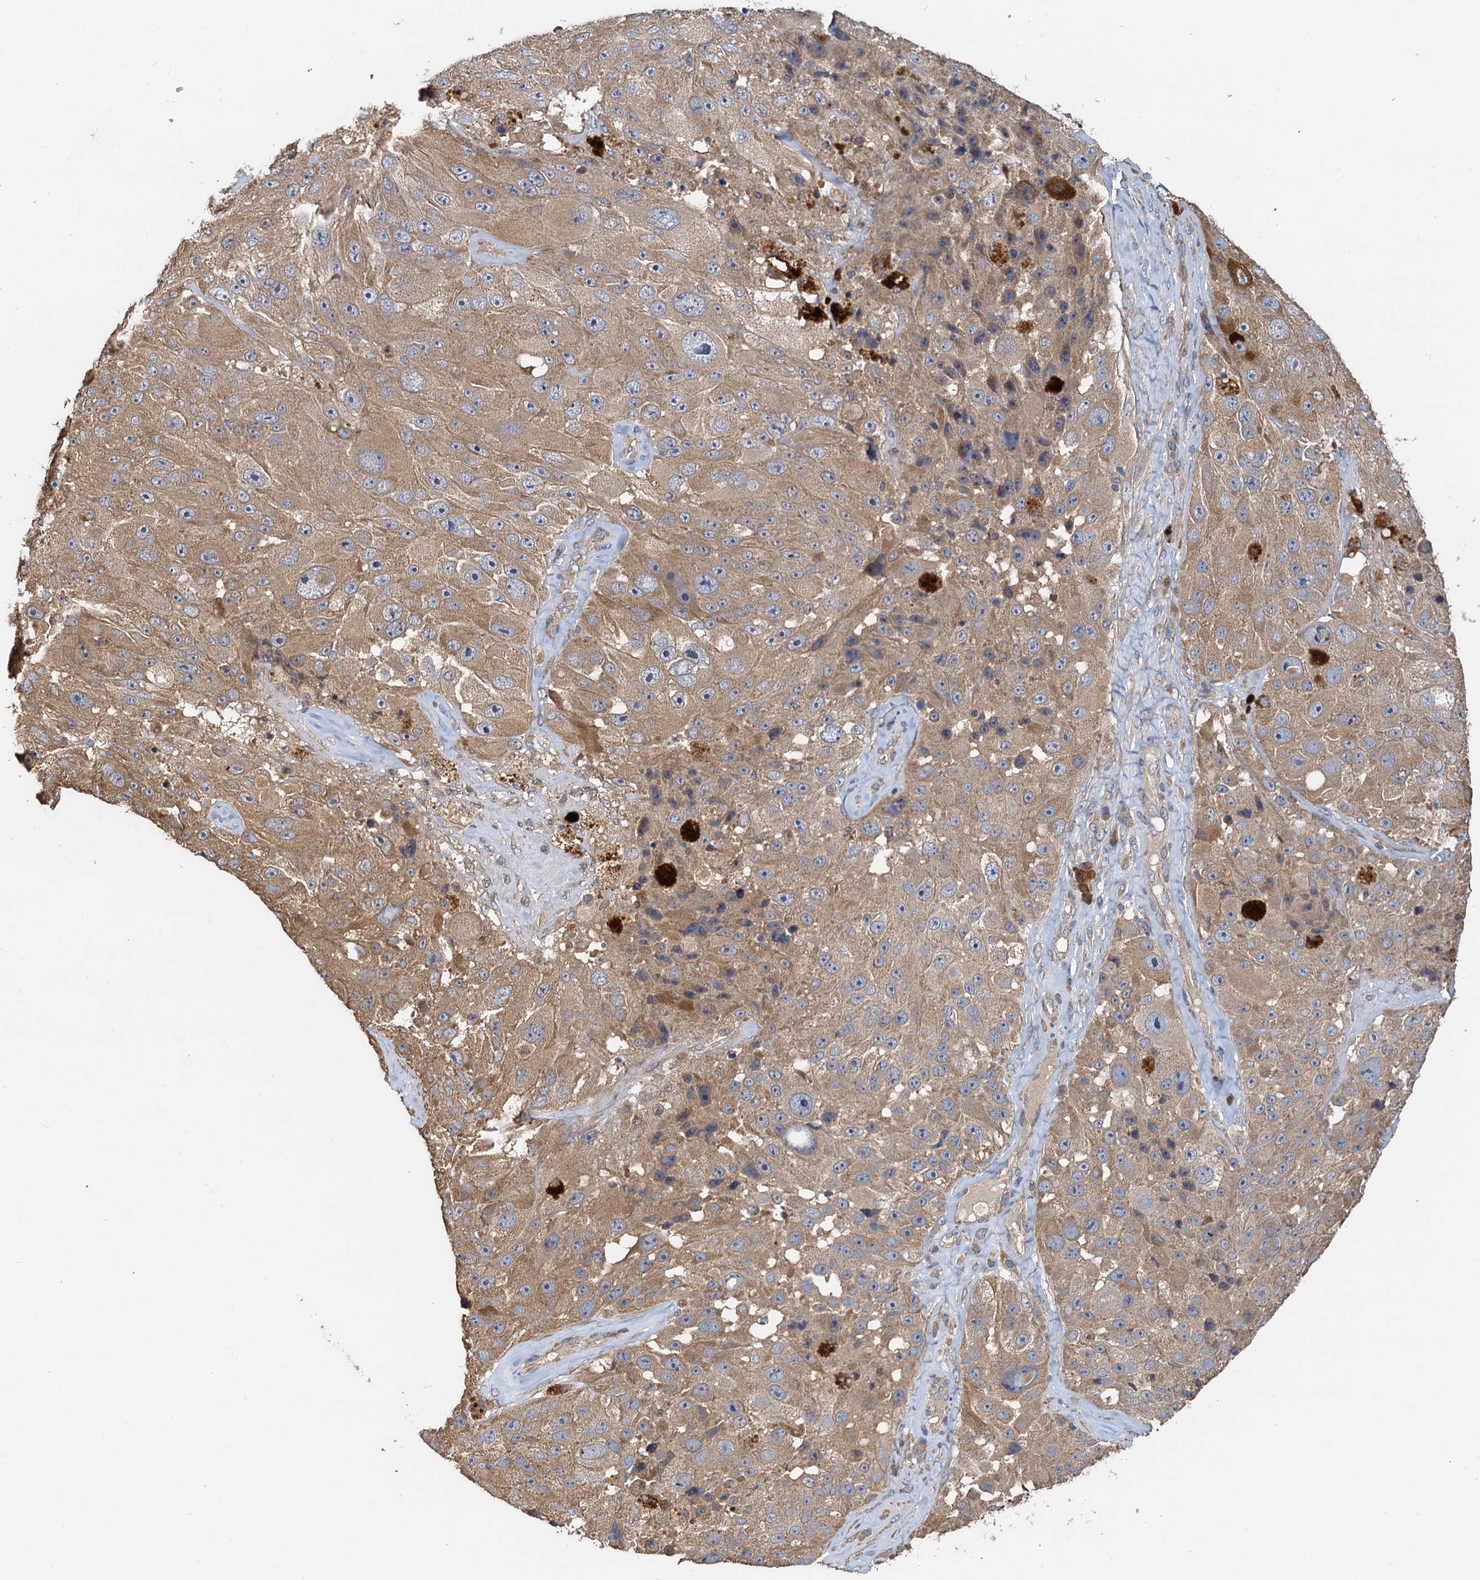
{"staining": {"intensity": "moderate", "quantity": ">75%", "location": "cytoplasmic/membranous"}, "tissue": "melanoma", "cell_type": "Tumor cells", "image_type": "cancer", "snomed": [{"axis": "morphology", "description": "Malignant melanoma, Metastatic site"}, {"axis": "topography", "description": "Lymph node"}], "caption": "The micrograph displays immunohistochemical staining of melanoma. There is moderate cytoplasmic/membranous positivity is identified in approximately >75% of tumor cells.", "gene": "HYI", "patient": {"sex": "male", "age": 62}}